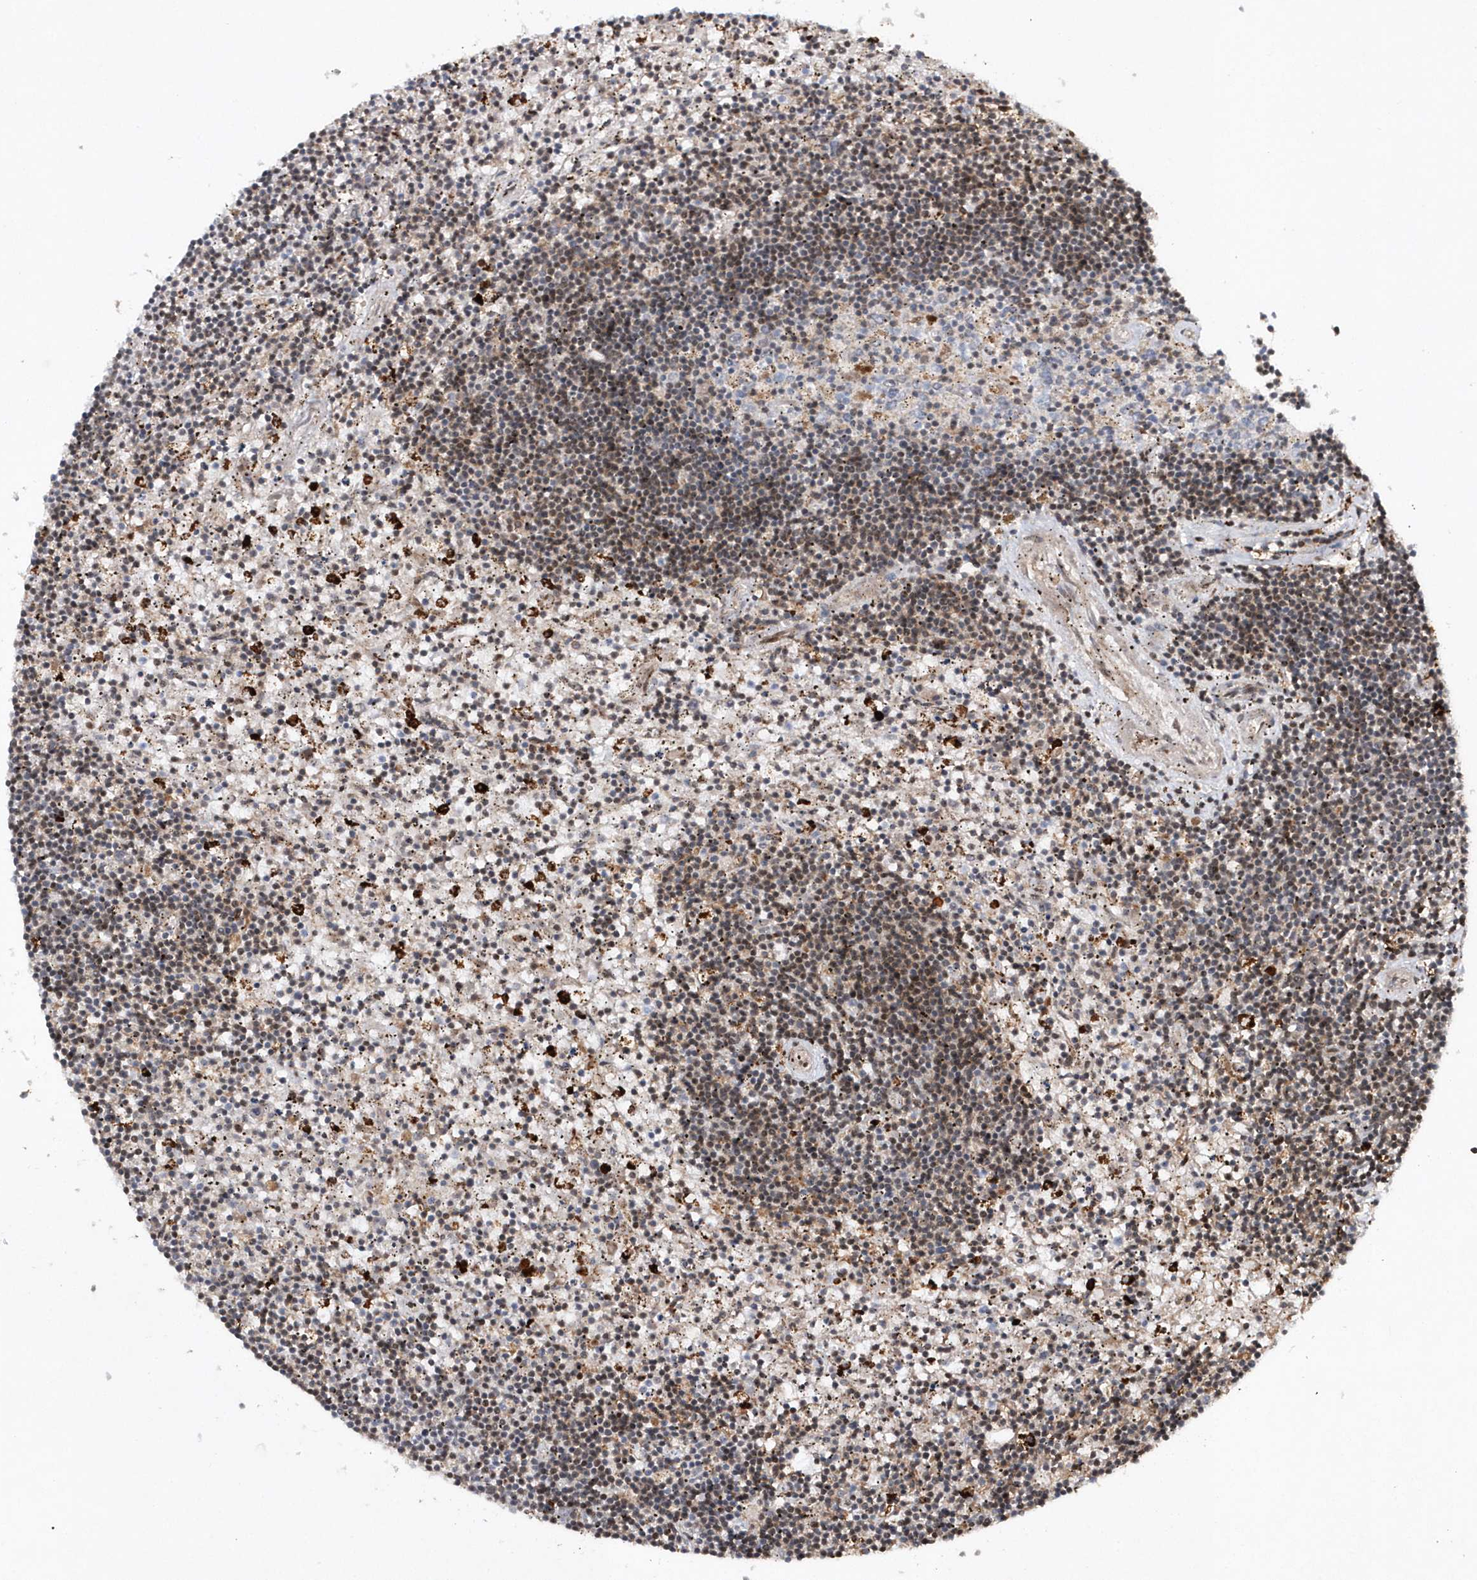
{"staining": {"intensity": "negative", "quantity": "none", "location": "none"}, "tissue": "lymphoma", "cell_type": "Tumor cells", "image_type": "cancer", "snomed": [{"axis": "morphology", "description": "Malignant lymphoma, non-Hodgkin's type, Low grade"}, {"axis": "topography", "description": "Spleen"}], "caption": "DAB (3,3'-diaminobenzidine) immunohistochemical staining of human low-grade malignant lymphoma, non-Hodgkin's type exhibits no significant staining in tumor cells.", "gene": "SOWAHB", "patient": {"sex": "male", "age": 76}}